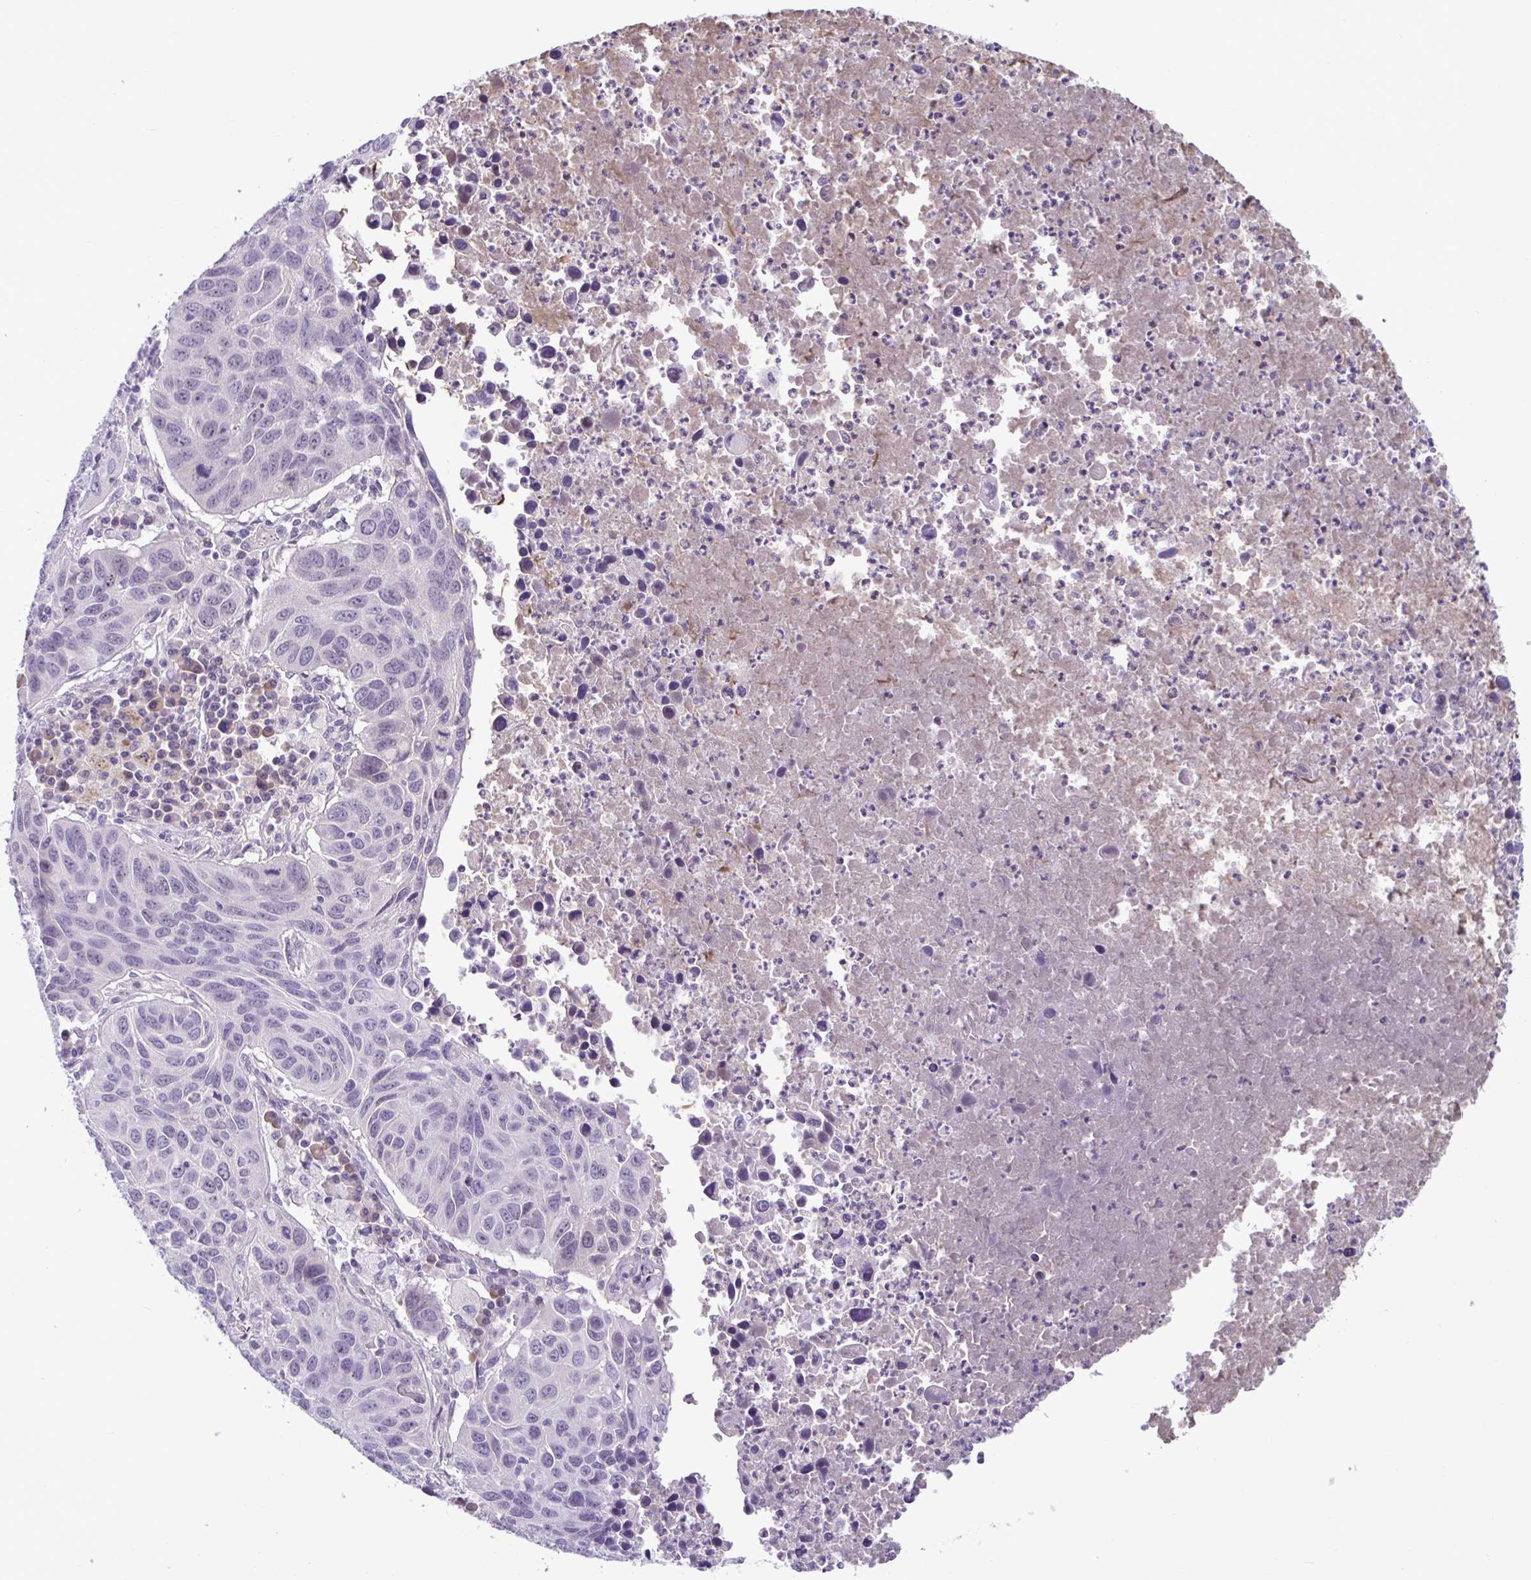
{"staining": {"intensity": "negative", "quantity": "none", "location": "none"}, "tissue": "lung cancer", "cell_type": "Tumor cells", "image_type": "cancer", "snomed": [{"axis": "morphology", "description": "Squamous cell carcinoma, NOS"}, {"axis": "topography", "description": "Lung"}], "caption": "Immunohistochemical staining of human lung cancer (squamous cell carcinoma) displays no significant positivity in tumor cells.", "gene": "WNT9B", "patient": {"sex": "female", "age": 61}}